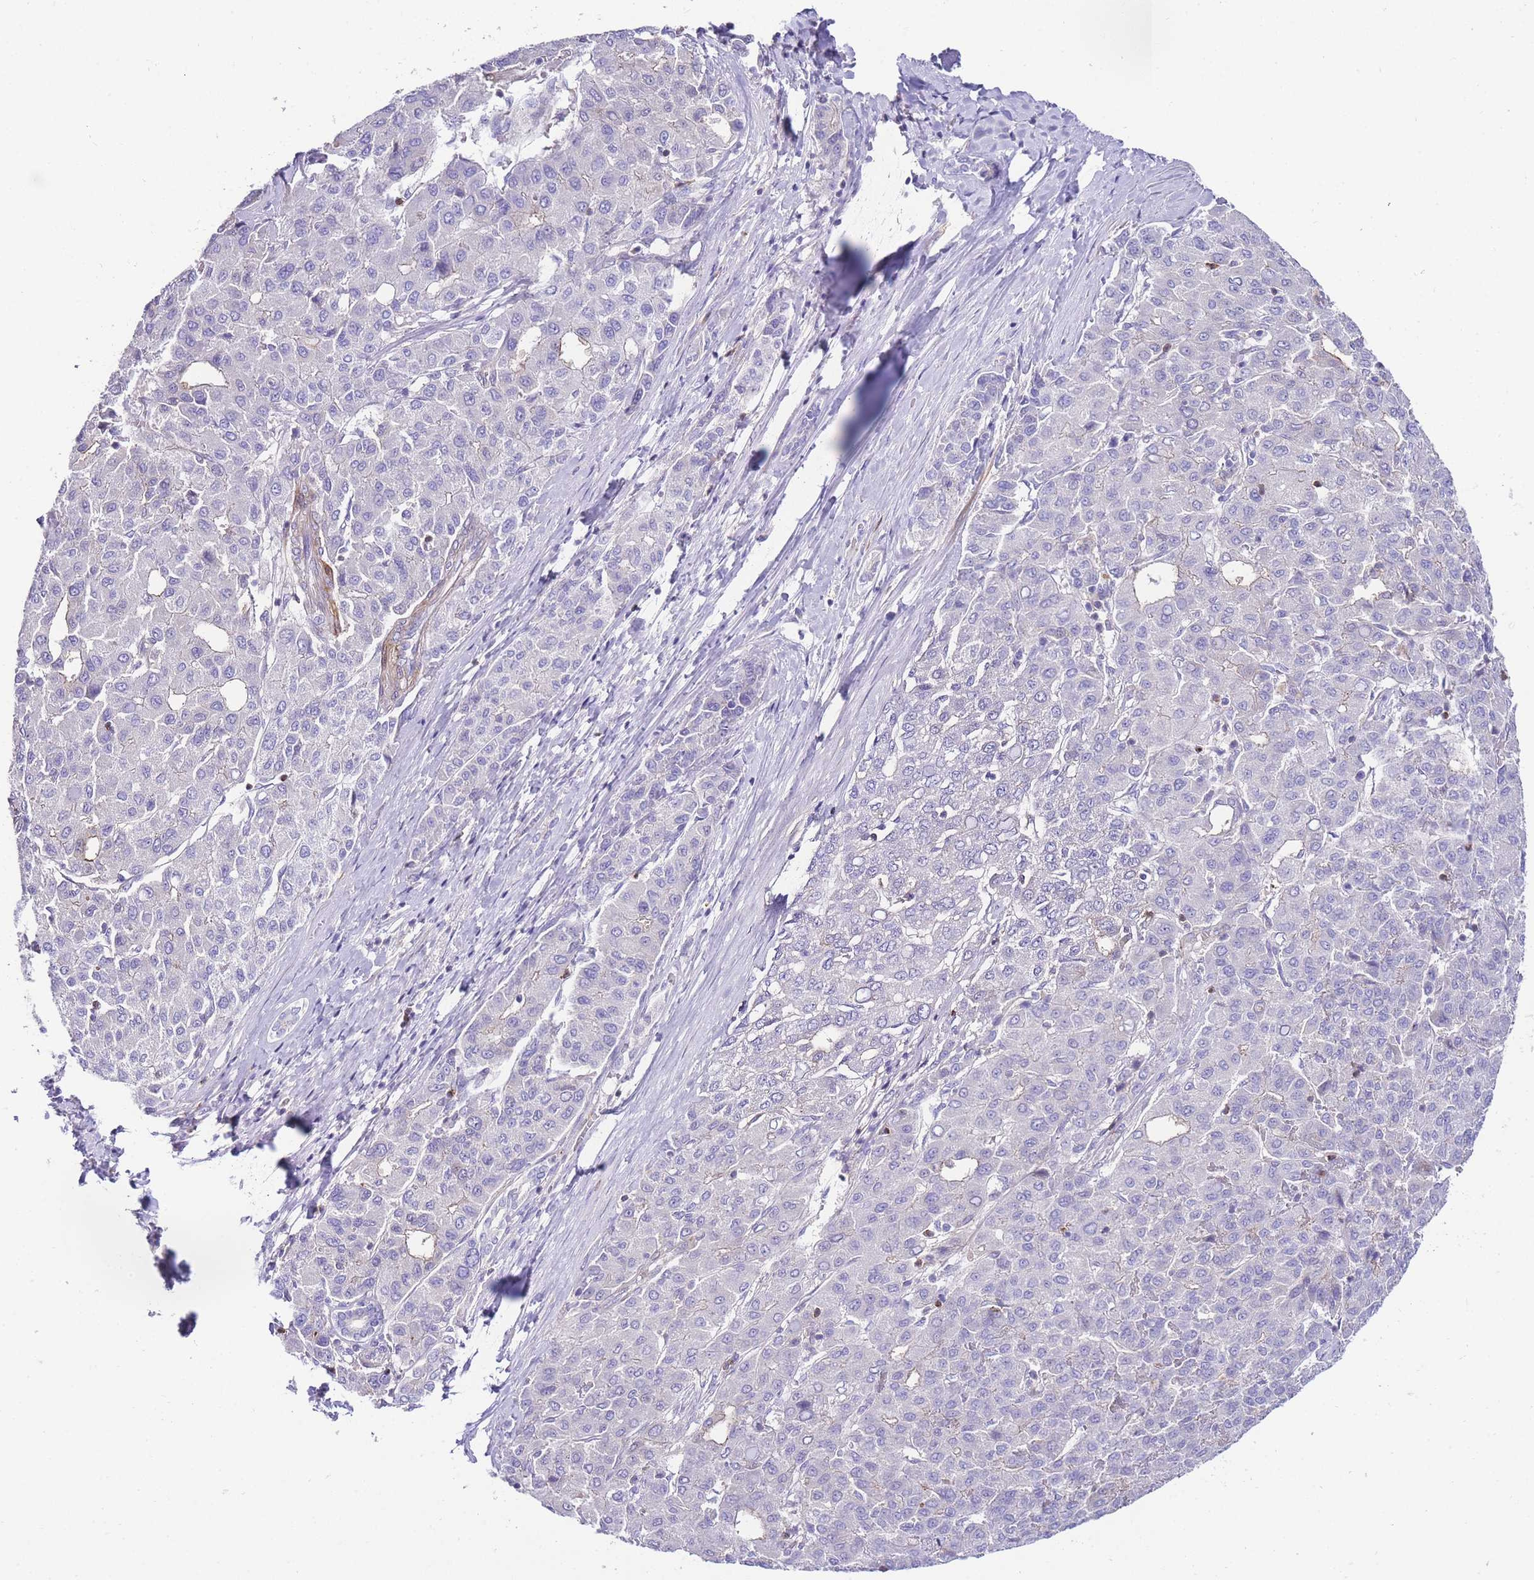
{"staining": {"intensity": "negative", "quantity": "none", "location": "none"}, "tissue": "liver cancer", "cell_type": "Tumor cells", "image_type": "cancer", "snomed": [{"axis": "morphology", "description": "Carcinoma, Hepatocellular, NOS"}, {"axis": "topography", "description": "Liver"}], "caption": "Liver cancer (hepatocellular carcinoma) was stained to show a protein in brown. There is no significant expression in tumor cells.", "gene": "FBN3", "patient": {"sex": "male", "age": 65}}